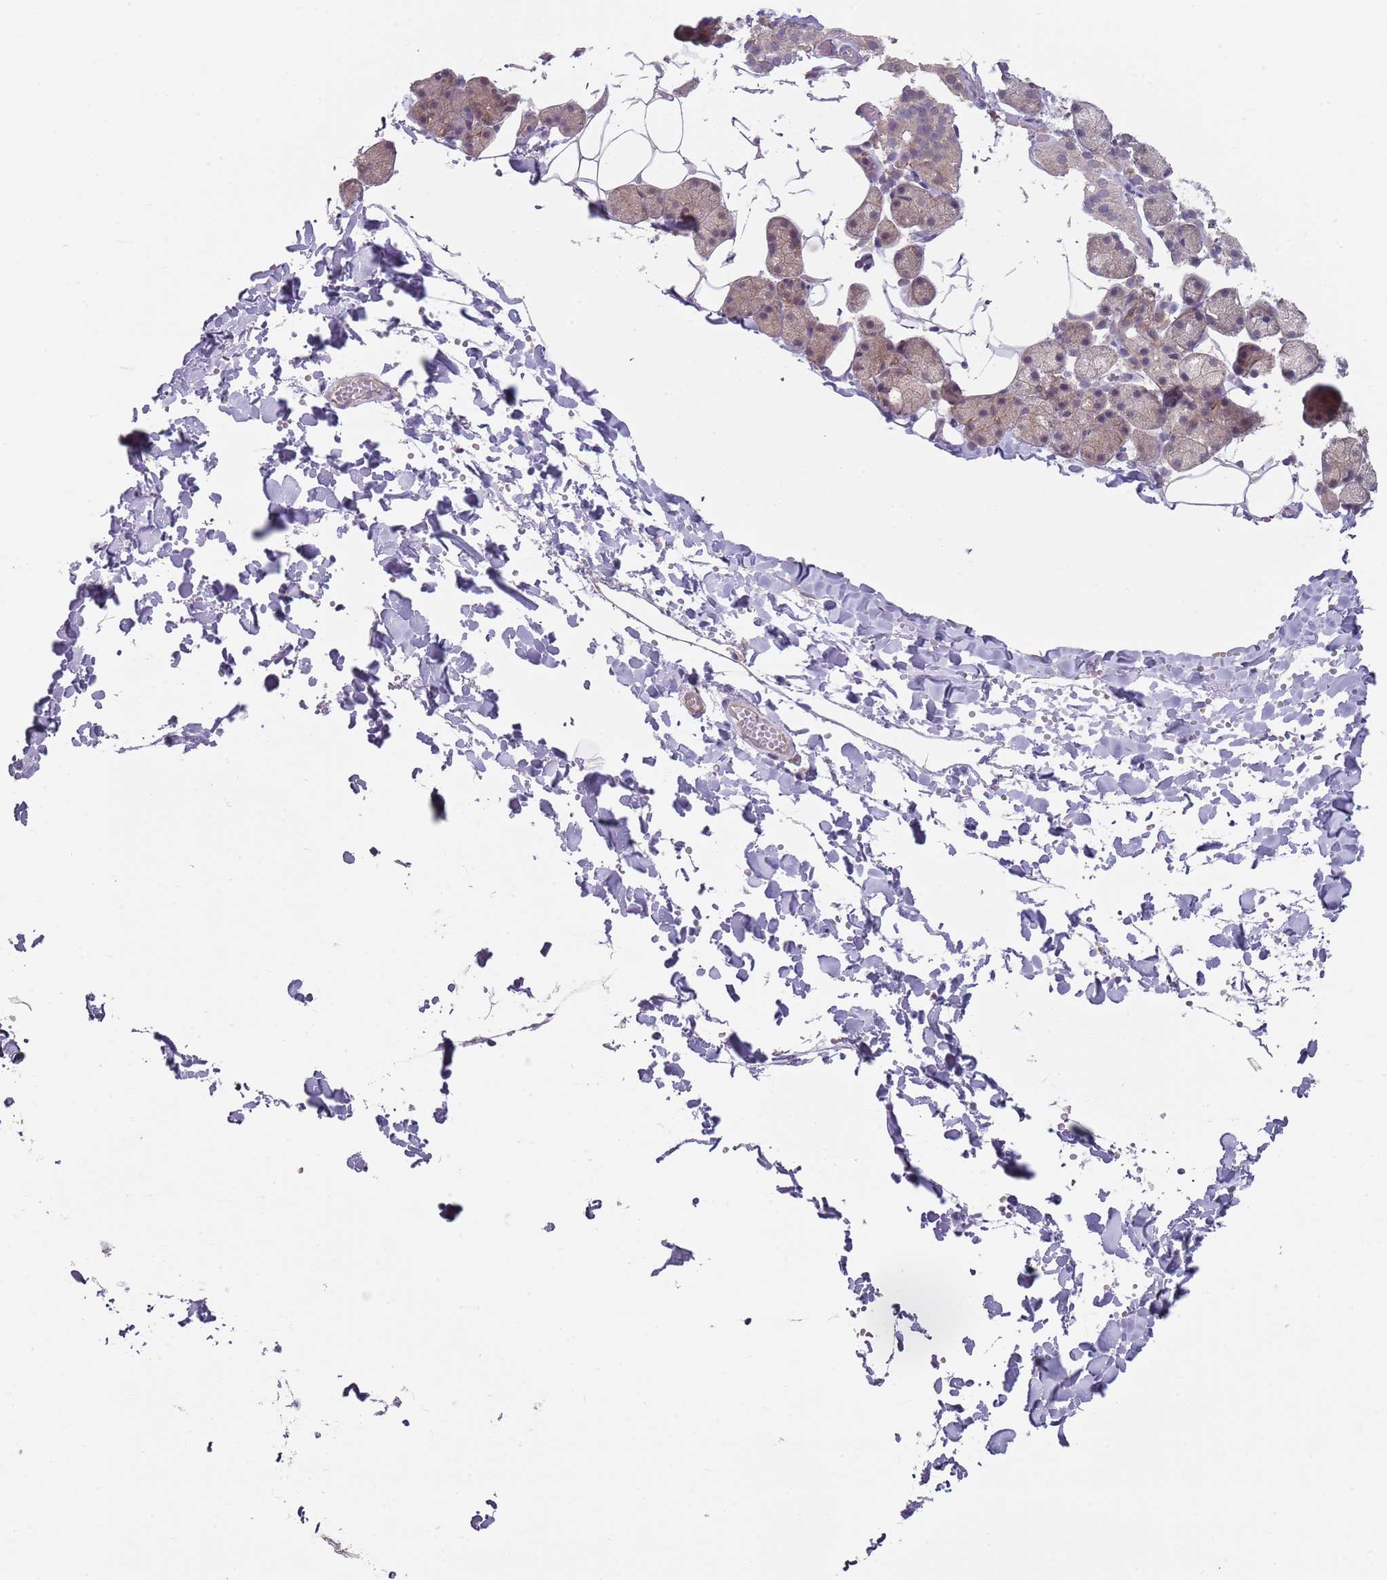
{"staining": {"intensity": "weak", "quantity": ">75%", "location": "cytoplasmic/membranous"}, "tissue": "salivary gland", "cell_type": "Glandular cells", "image_type": "normal", "snomed": [{"axis": "morphology", "description": "Normal tissue, NOS"}, {"axis": "topography", "description": "Salivary gland"}], "caption": "Protein staining displays weak cytoplasmic/membranous expression in approximately >75% of glandular cells in benign salivary gland.", "gene": "SLC26A6", "patient": {"sex": "female", "age": 33}}